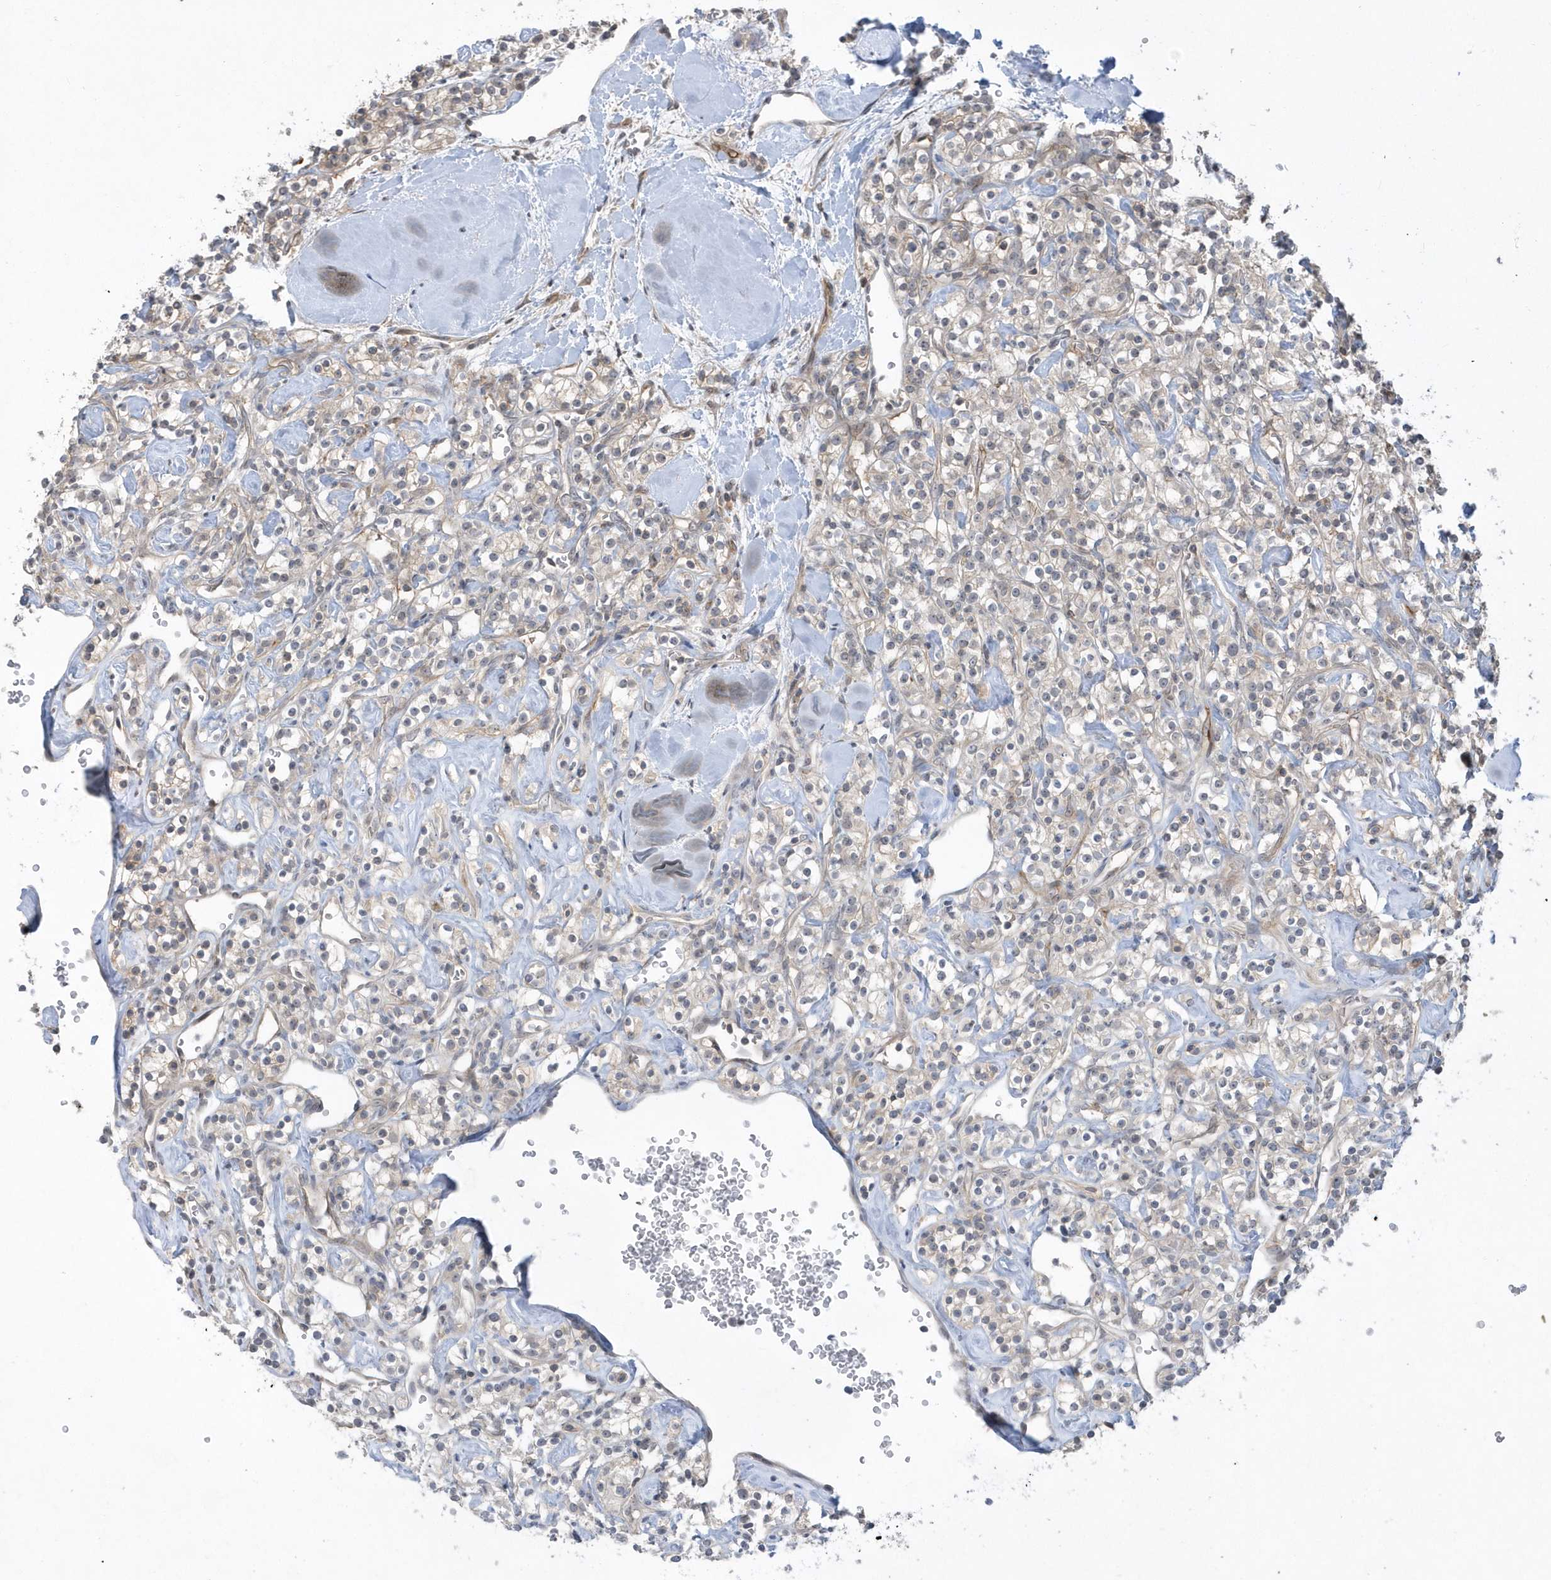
{"staining": {"intensity": "negative", "quantity": "none", "location": "none"}, "tissue": "renal cancer", "cell_type": "Tumor cells", "image_type": "cancer", "snomed": [{"axis": "morphology", "description": "Adenocarcinoma, NOS"}, {"axis": "topography", "description": "Kidney"}], "caption": "High power microscopy histopathology image of an immunohistochemistry photomicrograph of adenocarcinoma (renal), revealing no significant expression in tumor cells.", "gene": "CRIP3", "patient": {"sex": "male", "age": 77}}